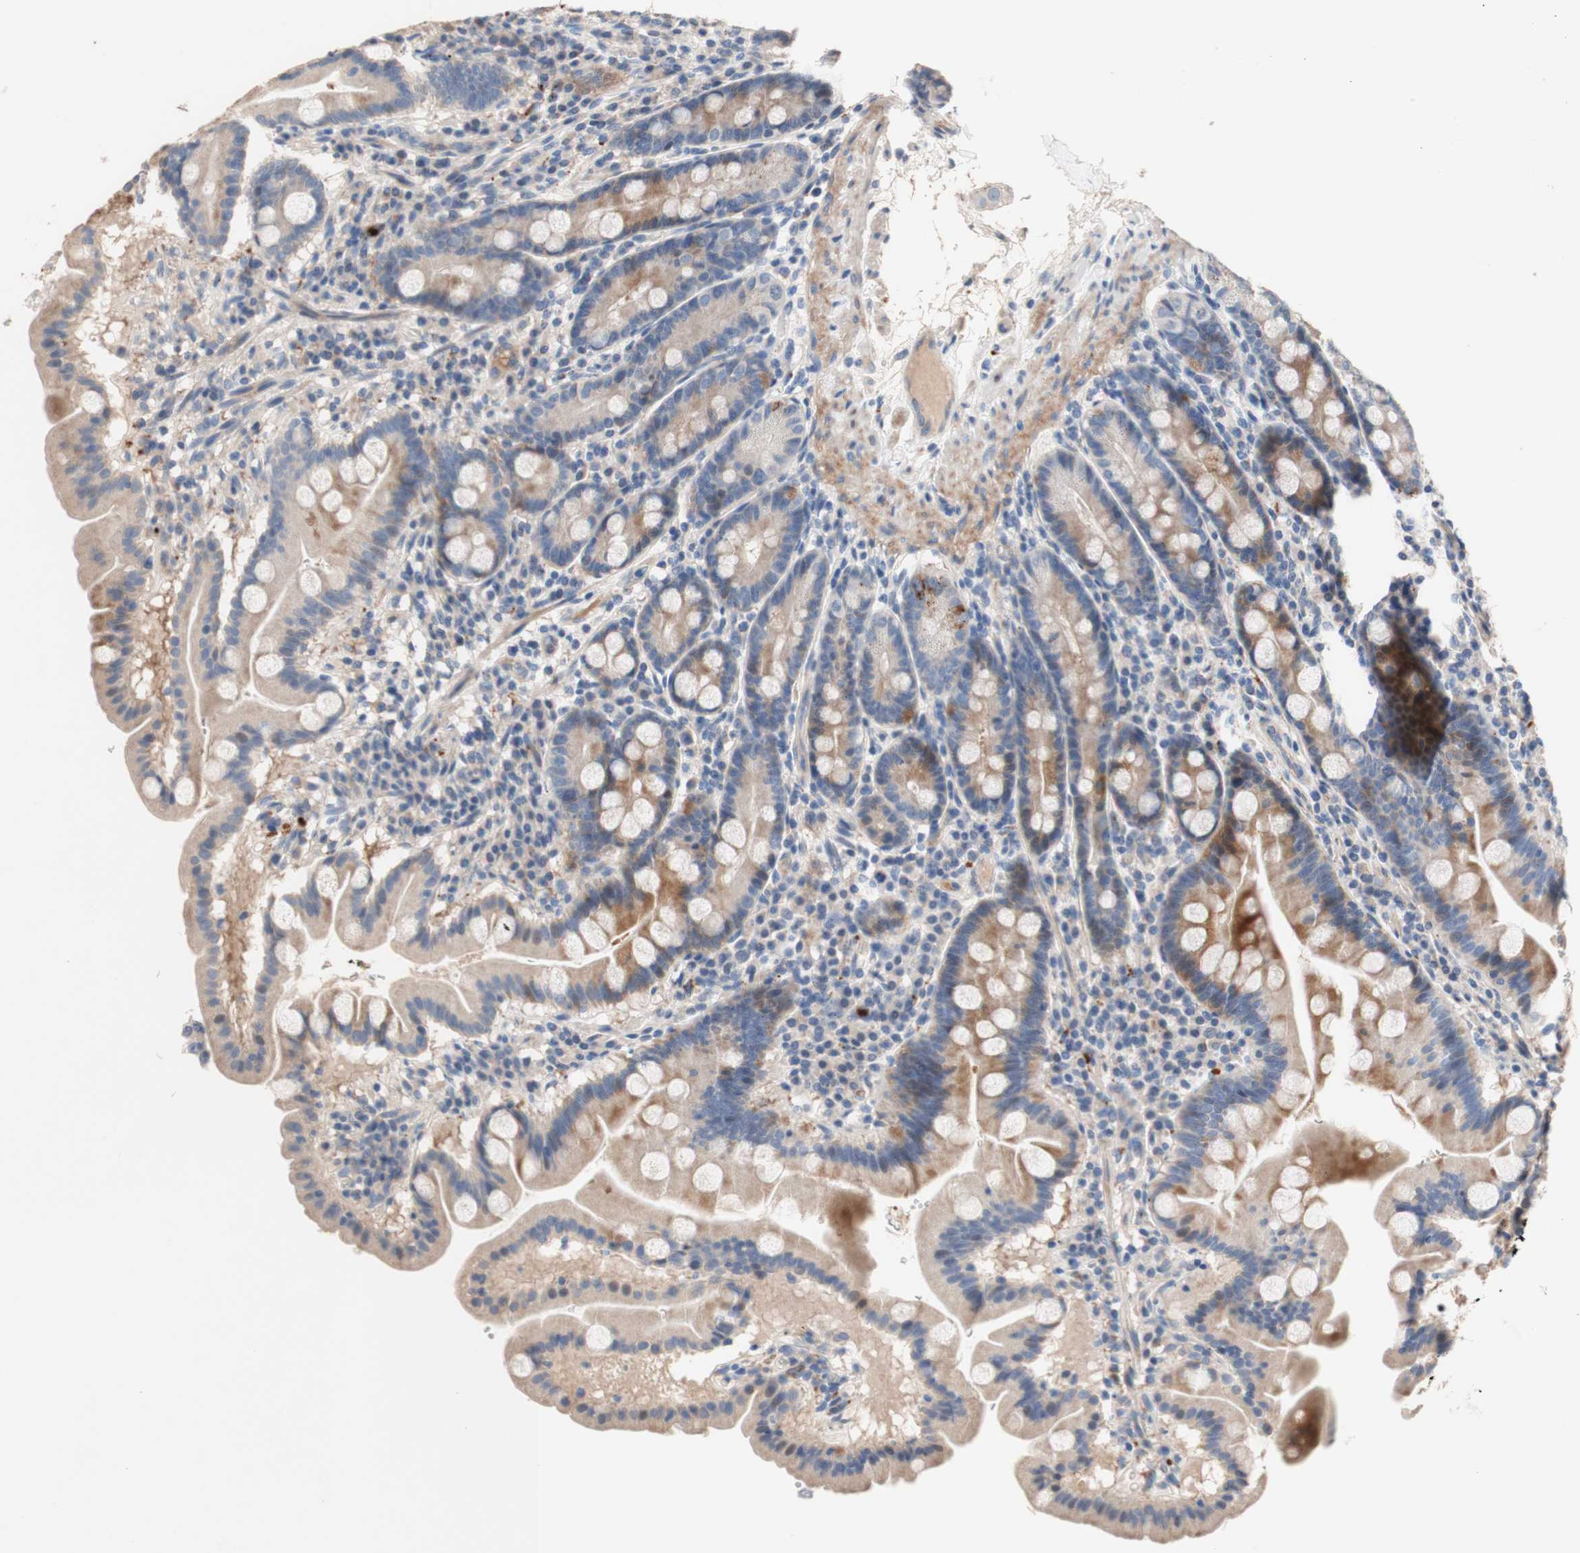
{"staining": {"intensity": "moderate", "quantity": "25%-75%", "location": "cytoplasmic/membranous"}, "tissue": "duodenum", "cell_type": "Glandular cells", "image_type": "normal", "snomed": [{"axis": "morphology", "description": "Normal tissue, NOS"}, {"axis": "topography", "description": "Duodenum"}], "caption": "Brown immunohistochemical staining in benign duodenum exhibits moderate cytoplasmic/membranous positivity in approximately 25%-75% of glandular cells. (DAB (3,3'-diaminobenzidine) IHC with brightfield microscopy, high magnification).", "gene": "CDON", "patient": {"sex": "male", "age": 50}}